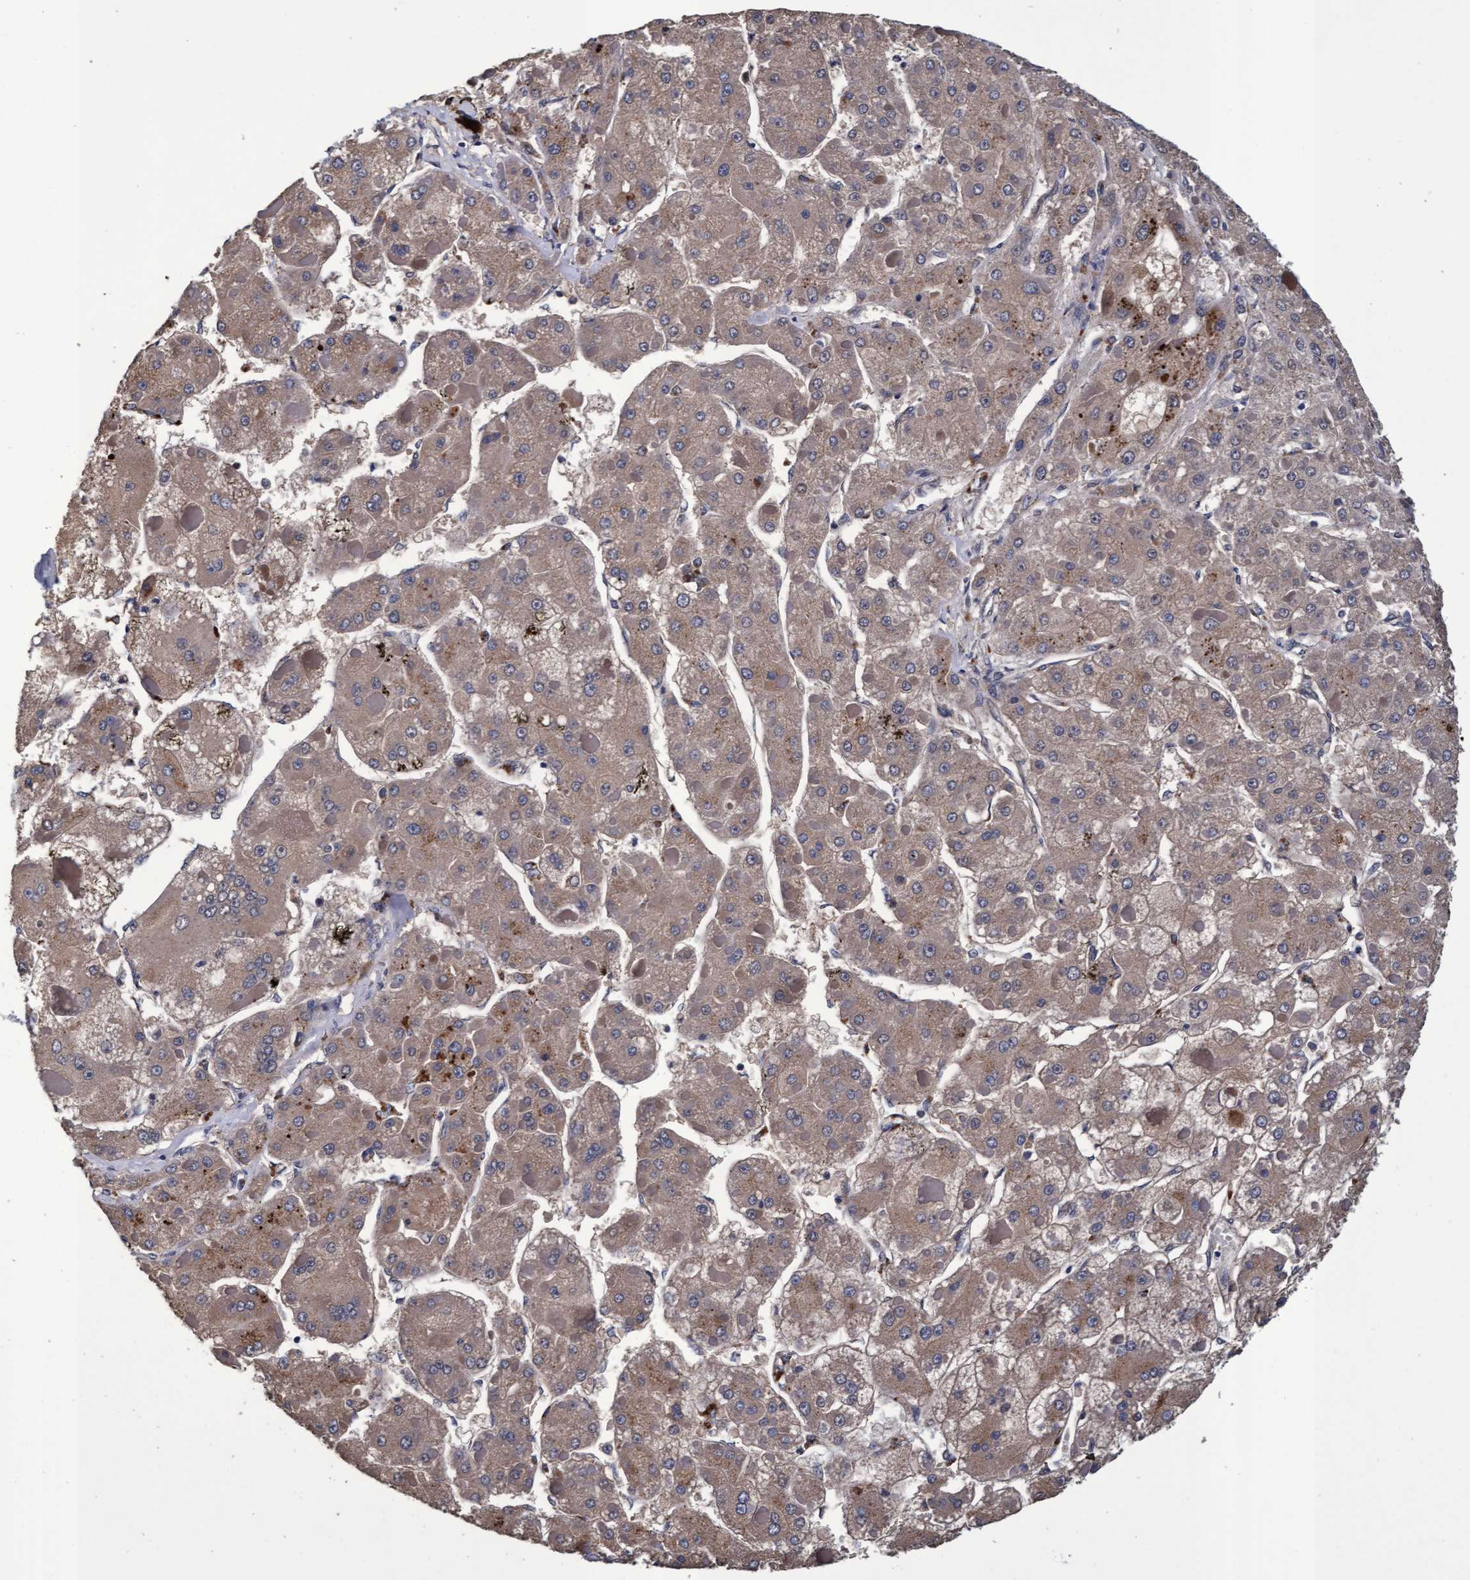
{"staining": {"intensity": "weak", "quantity": "<25%", "location": "cytoplasmic/membranous"}, "tissue": "liver cancer", "cell_type": "Tumor cells", "image_type": "cancer", "snomed": [{"axis": "morphology", "description": "Carcinoma, Hepatocellular, NOS"}, {"axis": "topography", "description": "Liver"}], "caption": "Photomicrograph shows no significant protein positivity in tumor cells of liver cancer (hepatocellular carcinoma). Nuclei are stained in blue.", "gene": "CPQ", "patient": {"sex": "female", "age": 73}}